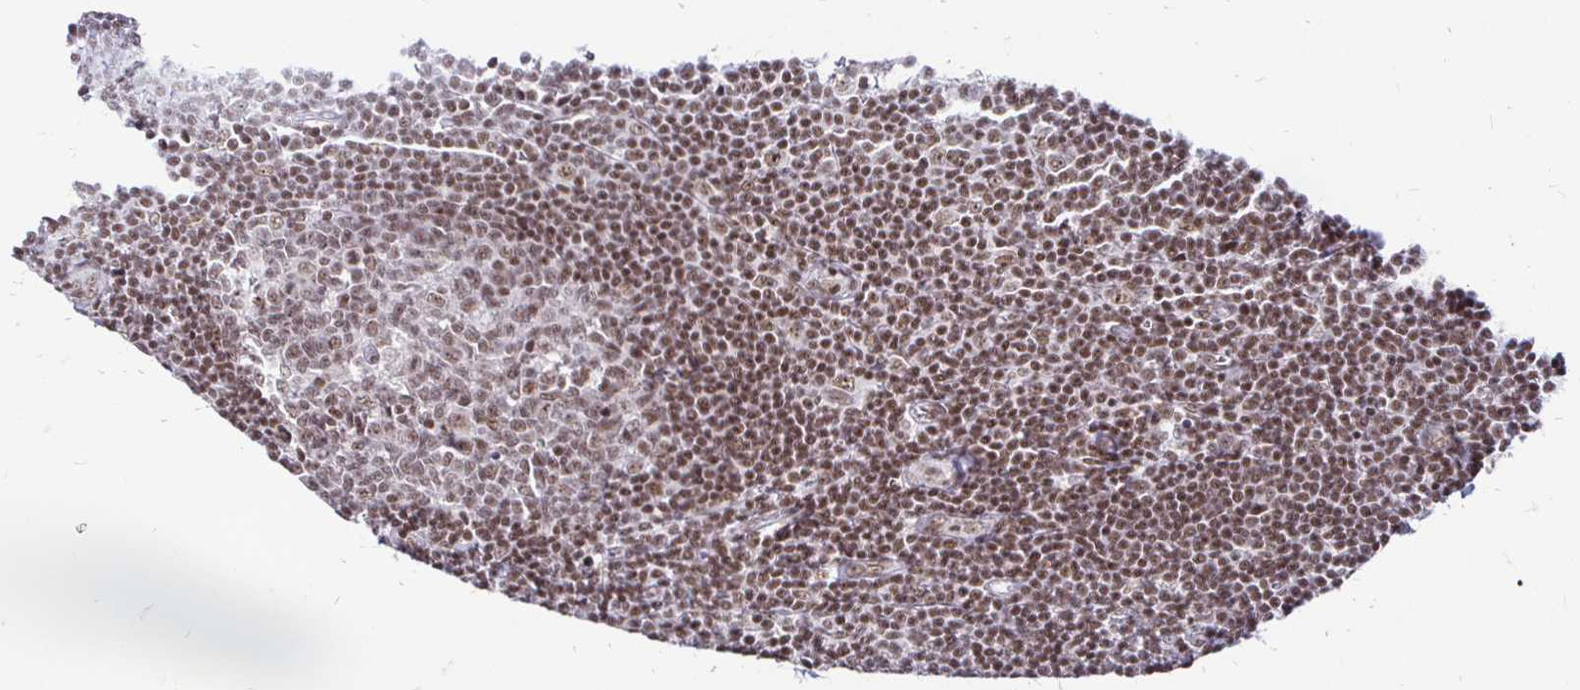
{"staining": {"intensity": "moderate", "quantity": ">75%", "location": "nuclear"}, "tissue": "tonsil", "cell_type": "Germinal center cells", "image_type": "normal", "snomed": [{"axis": "morphology", "description": "Normal tissue, NOS"}, {"axis": "topography", "description": "Tonsil"}], "caption": "IHC staining of unremarkable tonsil, which exhibits medium levels of moderate nuclear expression in about >75% of germinal center cells indicating moderate nuclear protein expression. The staining was performed using DAB (3,3'-diaminobenzidine) (brown) for protein detection and nuclei were counterstained in hematoxylin (blue).", "gene": "SIN3A", "patient": {"sex": "male", "age": 27}}